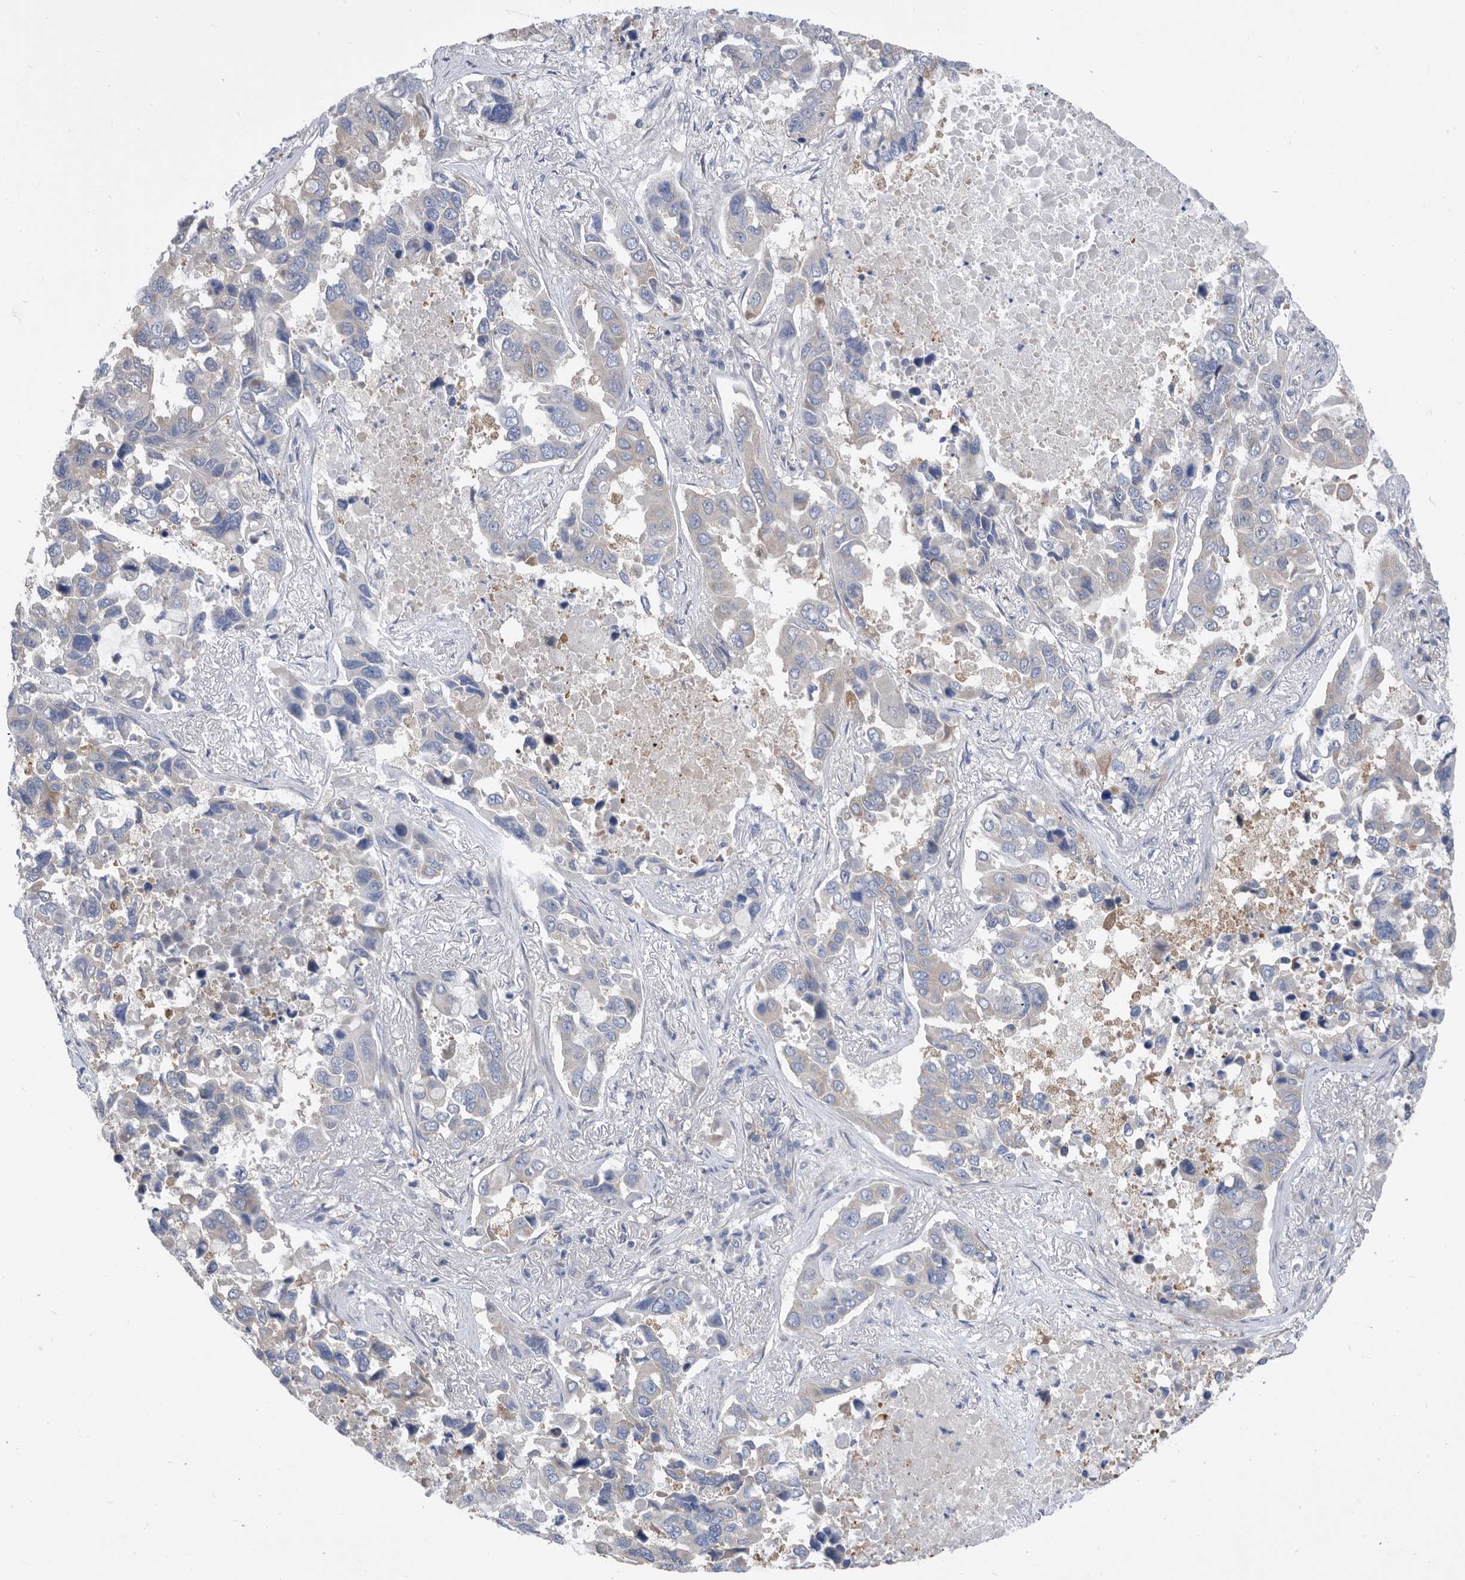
{"staining": {"intensity": "weak", "quantity": "<25%", "location": "cytoplasmic/membranous"}, "tissue": "lung cancer", "cell_type": "Tumor cells", "image_type": "cancer", "snomed": [{"axis": "morphology", "description": "Adenocarcinoma, NOS"}, {"axis": "topography", "description": "Lung"}], "caption": "Immunohistochemistry (IHC) of human lung adenocarcinoma reveals no staining in tumor cells.", "gene": "CCT4", "patient": {"sex": "male", "age": 64}}